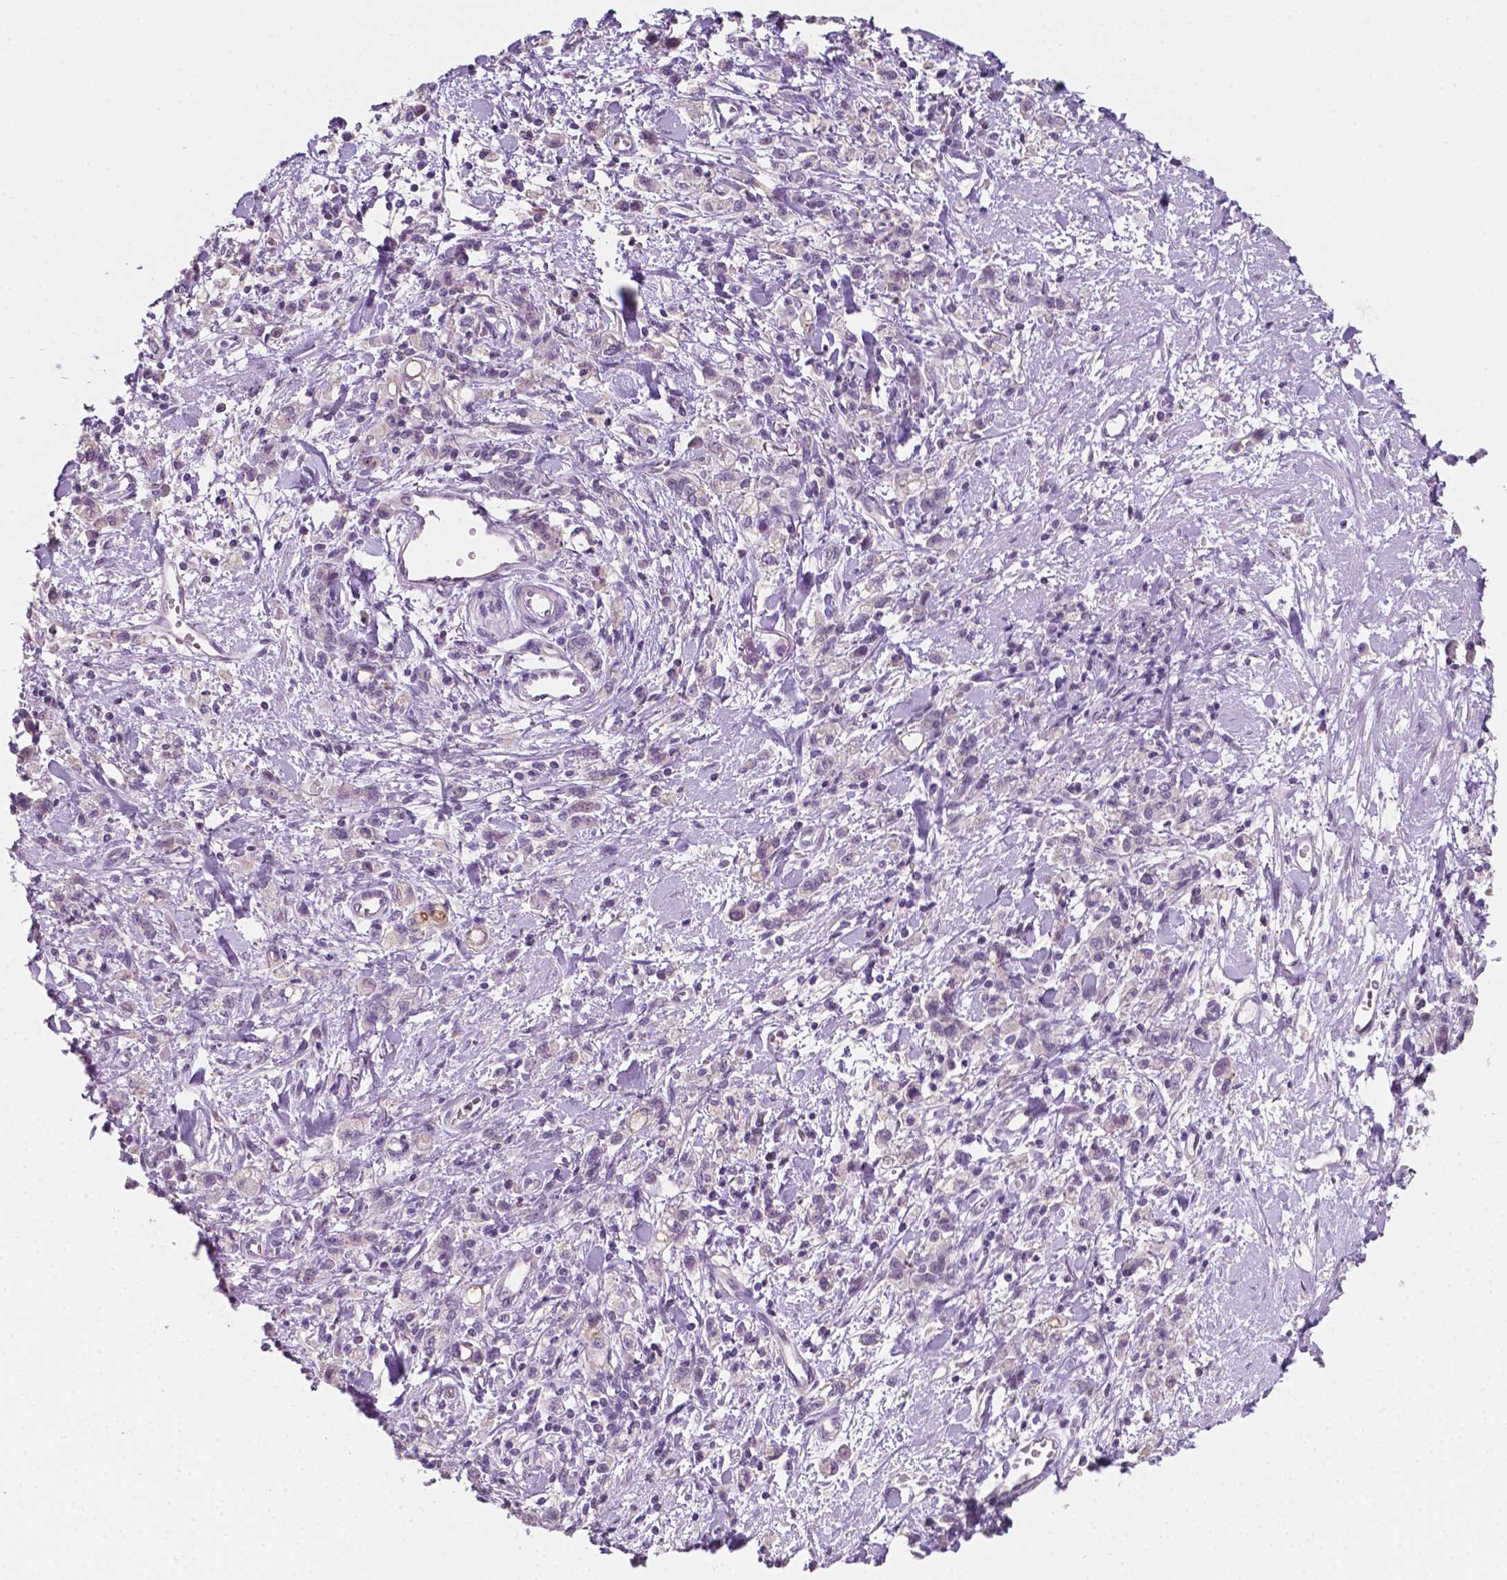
{"staining": {"intensity": "negative", "quantity": "none", "location": "none"}, "tissue": "stomach cancer", "cell_type": "Tumor cells", "image_type": "cancer", "snomed": [{"axis": "morphology", "description": "Adenocarcinoma, NOS"}, {"axis": "topography", "description": "Stomach"}], "caption": "Immunohistochemical staining of stomach cancer demonstrates no significant staining in tumor cells.", "gene": "EGFR", "patient": {"sex": "male", "age": 77}}